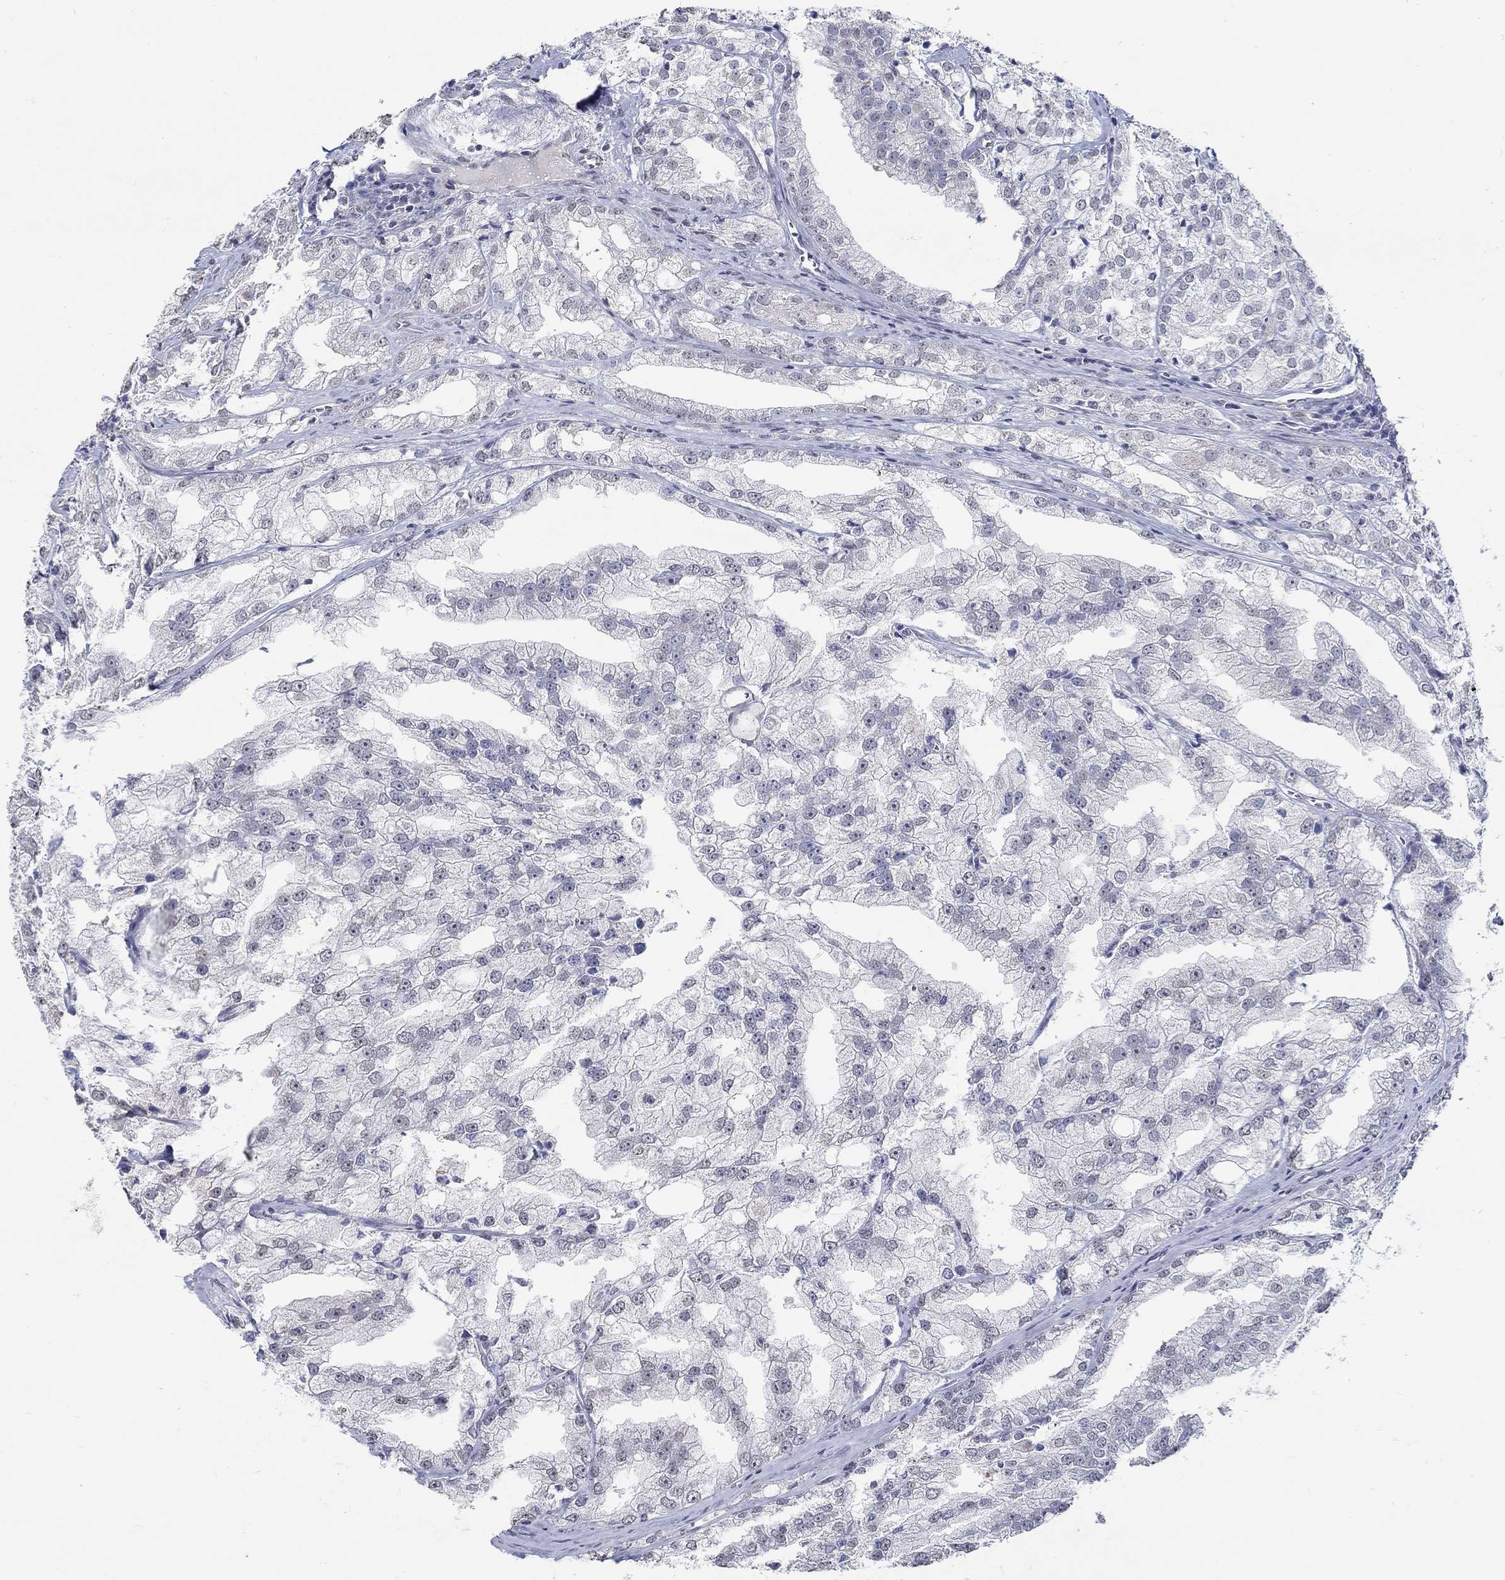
{"staining": {"intensity": "negative", "quantity": "none", "location": "none"}, "tissue": "prostate cancer", "cell_type": "Tumor cells", "image_type": "cancer", "snomed": [{"axis": "morphology", "description": "Adenocarcinoma, NOS"}, {"axis": "topography", "description": "Prostate"}], "caption": "An immunohistochemistry (IHC) micrograph of prostate cancer (adenocarcinoma) is shown. There is no staining in tumor cells of prostate cancer (adenocarcinoma).", "gene": "PDE1B", "patient": {"sex": "male", "age": 70}}